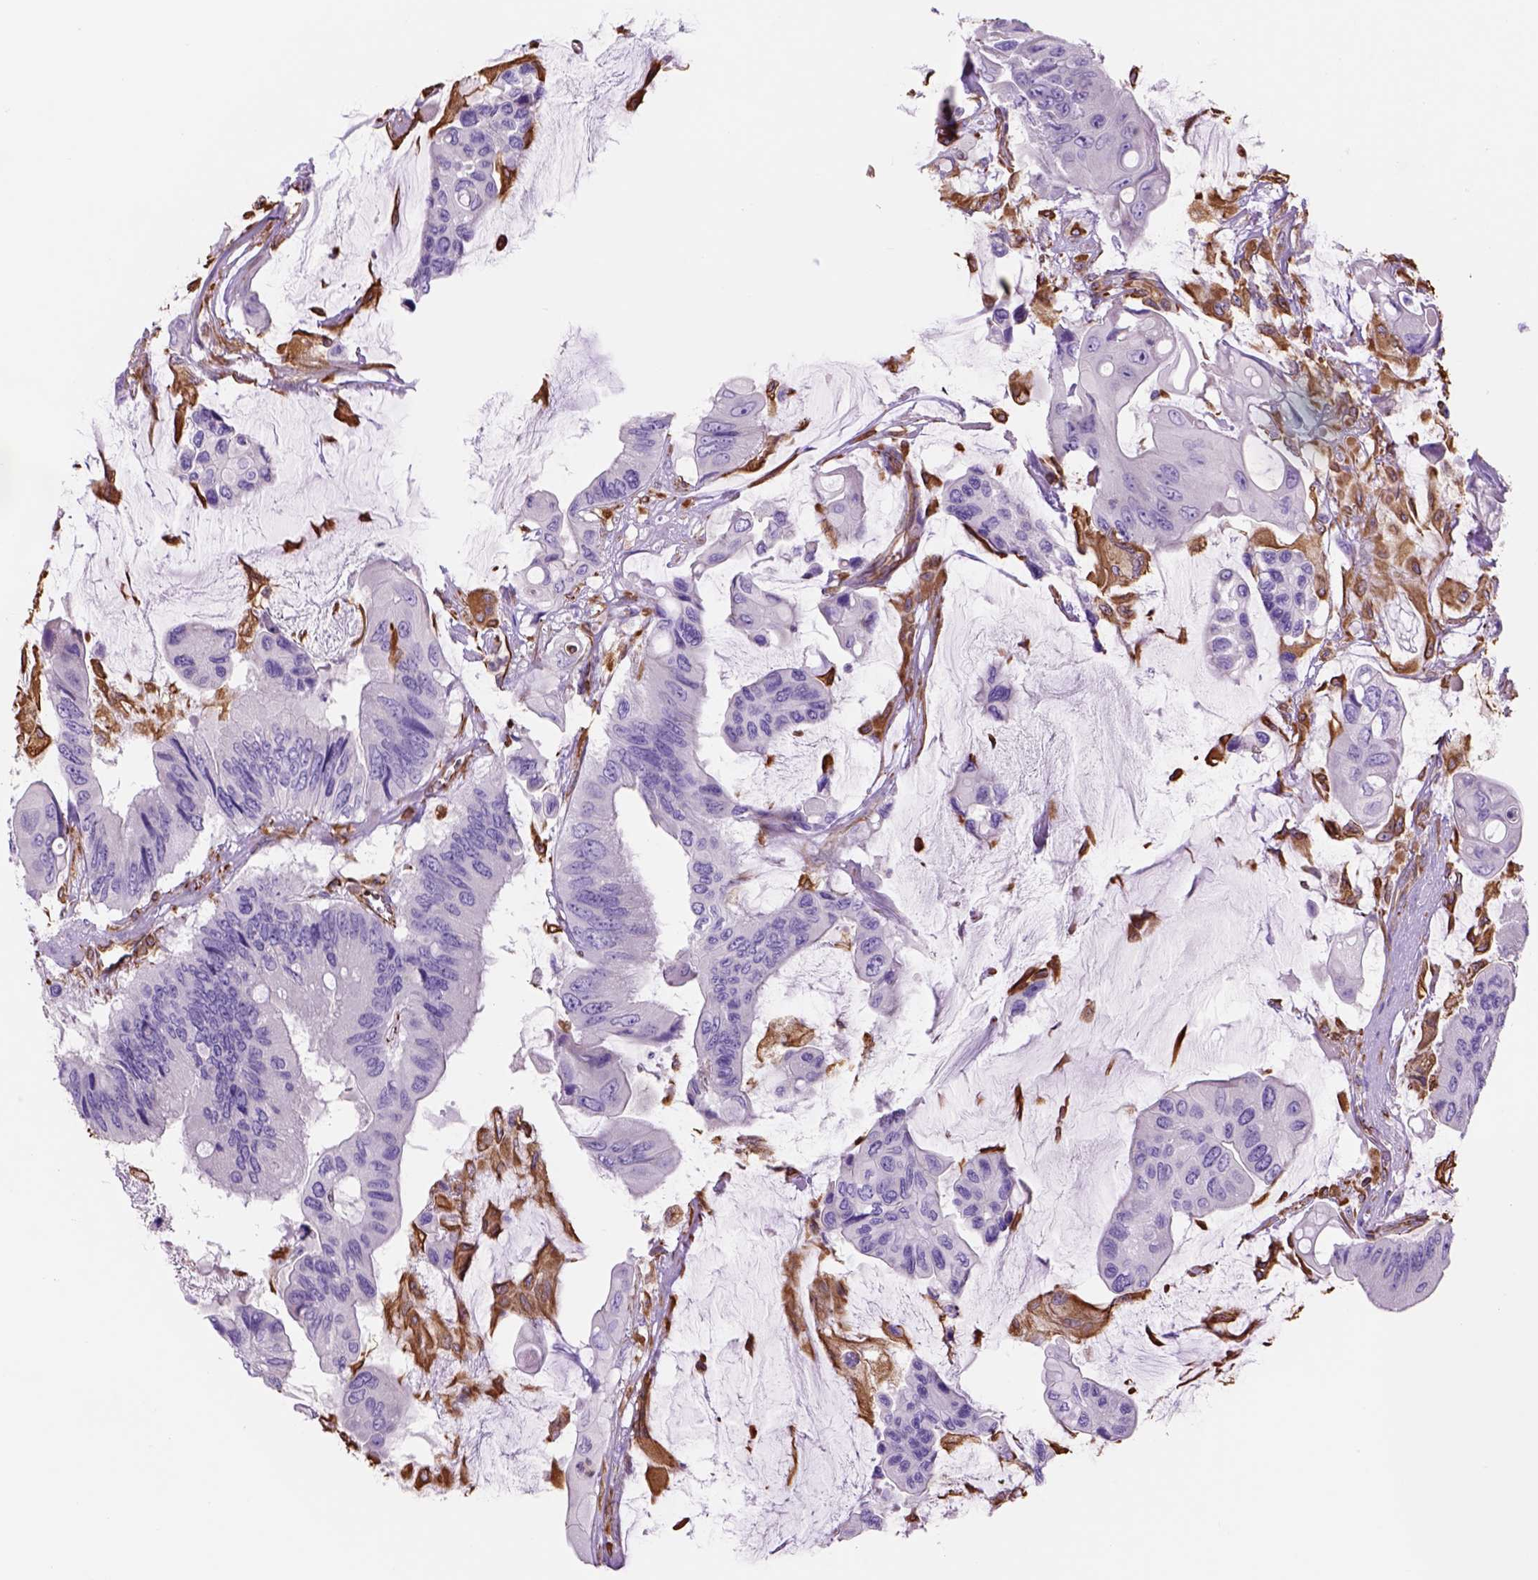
{"staining": {"intensity": "negative", "quantity": "none", "location": "none"}, "tissue": "colorectal cancer", "cell_type": "Tumor cells", "image_type": "cancer", "snomed": [{"axis": "morphology", "description": "Adenocarcinoma, NOS"}, {"axis": "topography", "description": "Rectum"}], "caption": "Tumor cells are negative for protein expression in human colorectal cancer.", "gene": "ZZZ3", "patient": {"sex": "male", "age": 63}}